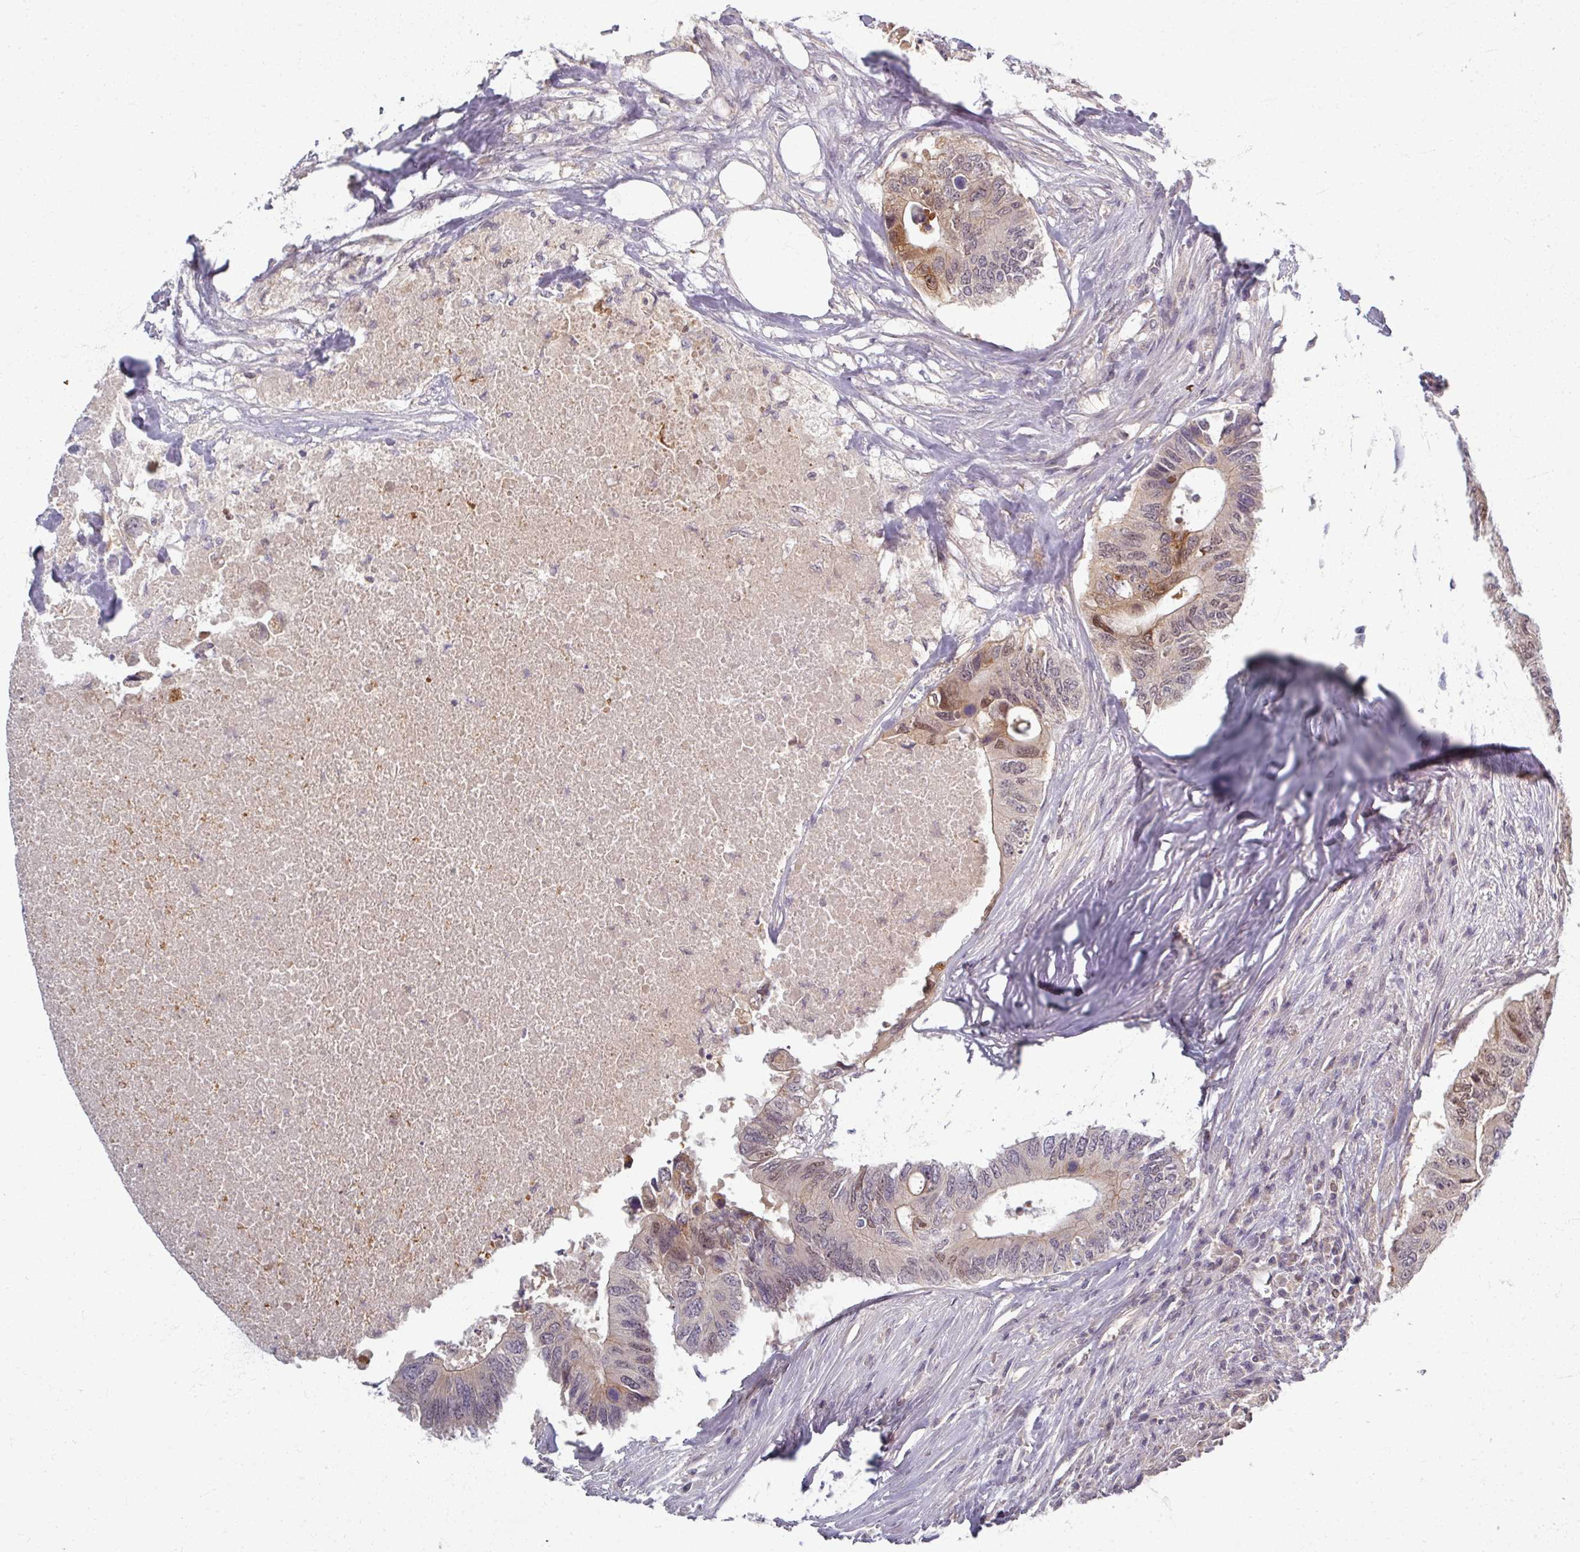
{"staining": {"intensity": "moderate", "quantity": "25%-75%", "location": "nuclear"}, "tissue": "colorectal cancer", "cell_type": "Tumor cells", "image_type": "cancer", "snomed": [{"axis": "morphology", "description": "Adenocarcinoma, NOS"}, {"axis": "topography", "description": "Colon"}], "caption": "Brown immunohistochemical staining in human colorectal adenocarcinoma displays moderate nuclear expression in approximately 25%-75% of tumor cells. (DAB IHC with brightfield microscopy, high magnification).", "gene": "TTLL7", "patient": {"sex": "male", "age": 71}}